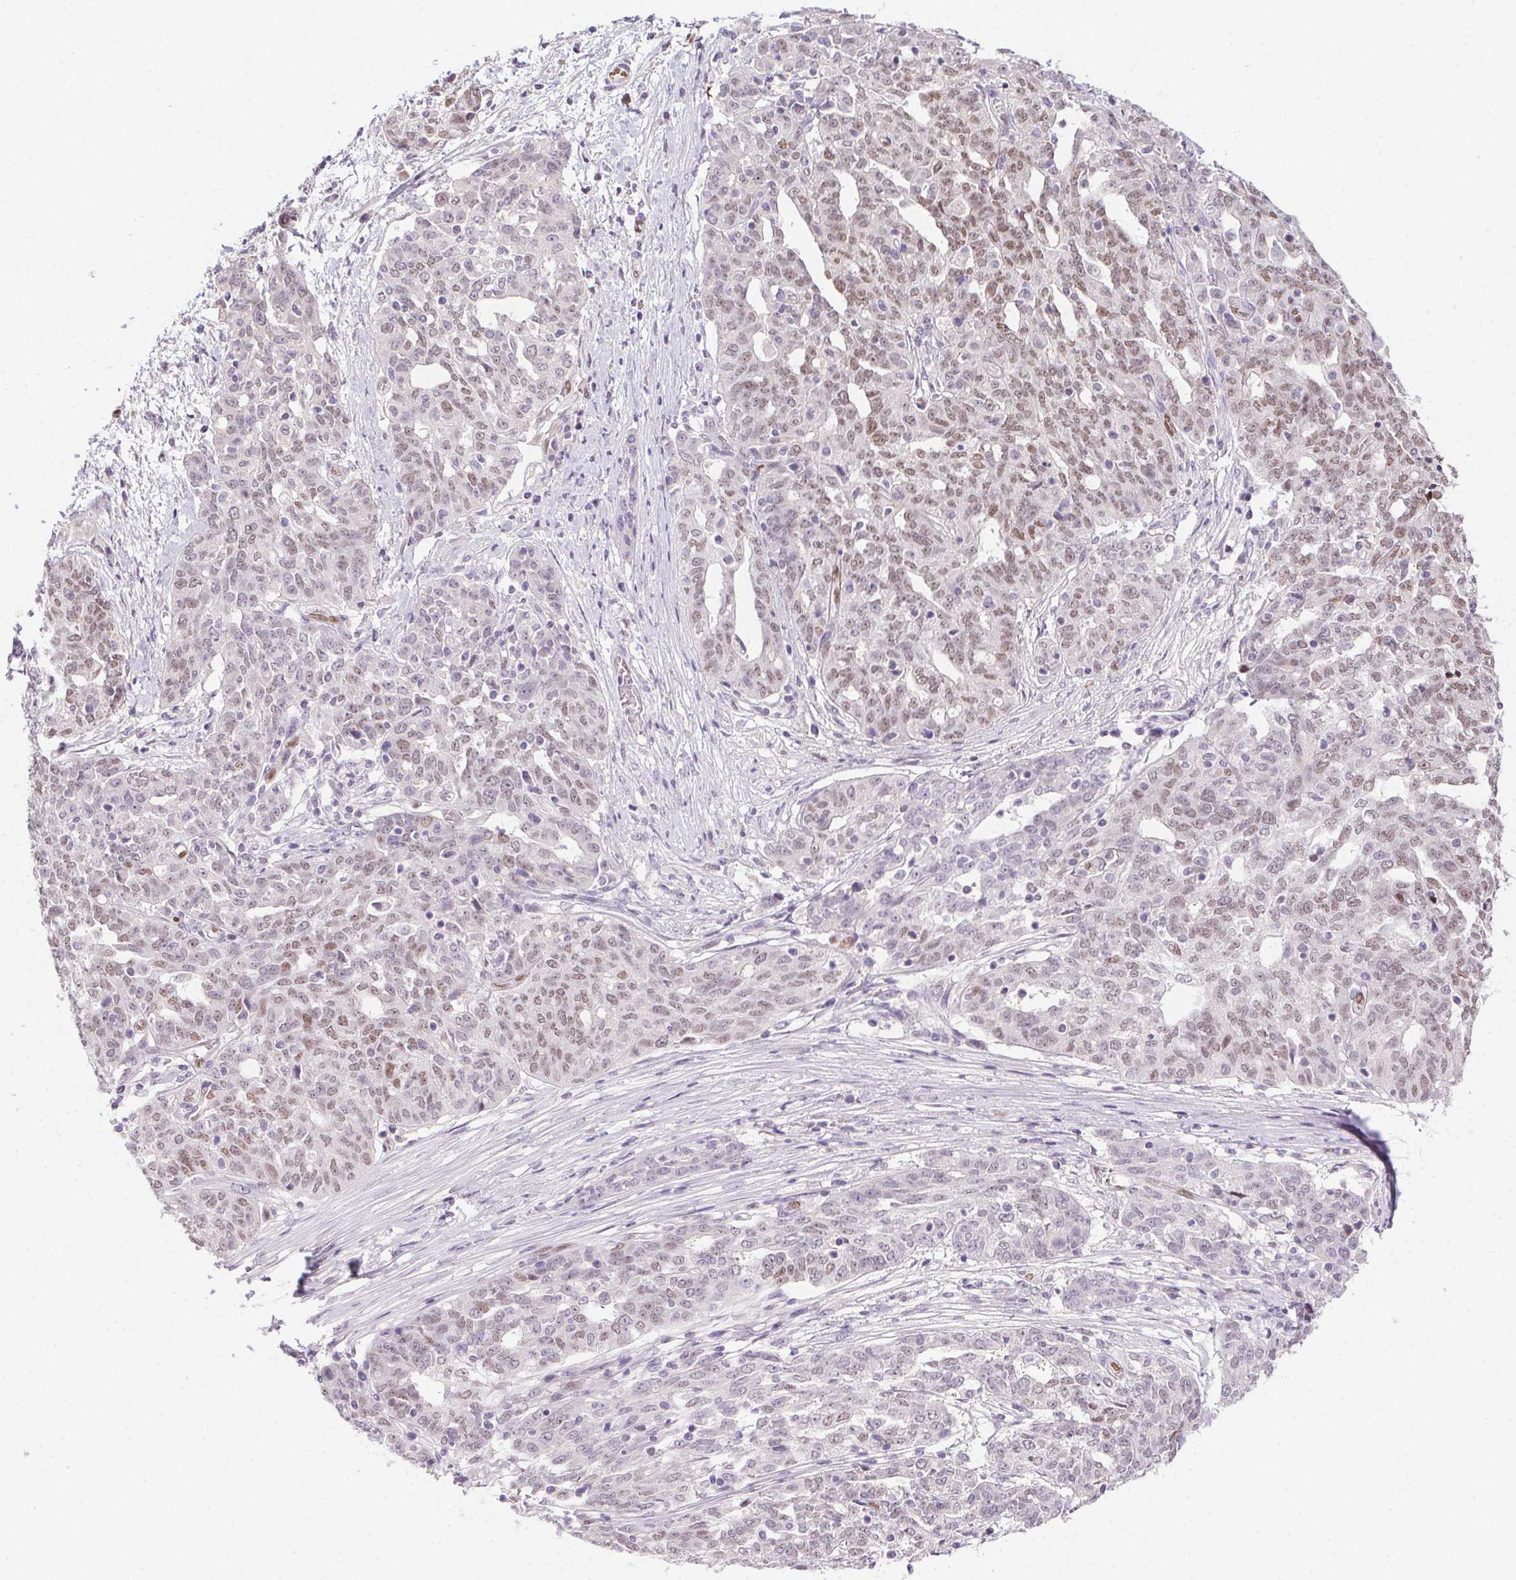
{"staining": {"intensity": "weak", "quantity": ">75%", "location": "nuclear"}, "tissue": "ovarian cancer", "cell_type": "Tumor cells", "image_type": "cancer", "snomed": [{"axis": "morphology", "description": "Cystadenocarcinoma, serous, NOS"}, {"axis": "topography", "description": "Ovary"}], "caption": "Immunohistochemistry micrograph of neoplastic tissue: human ovarian cancer (serous cystadenocarcinoma) stained using IHC demonstrates low levels of weak protein expression localized specifically in the nuclear of tumor cells, appearing as a nuclear brown color.", "gene": "SP9", "patient": {"sex": "female", "age": 67}}